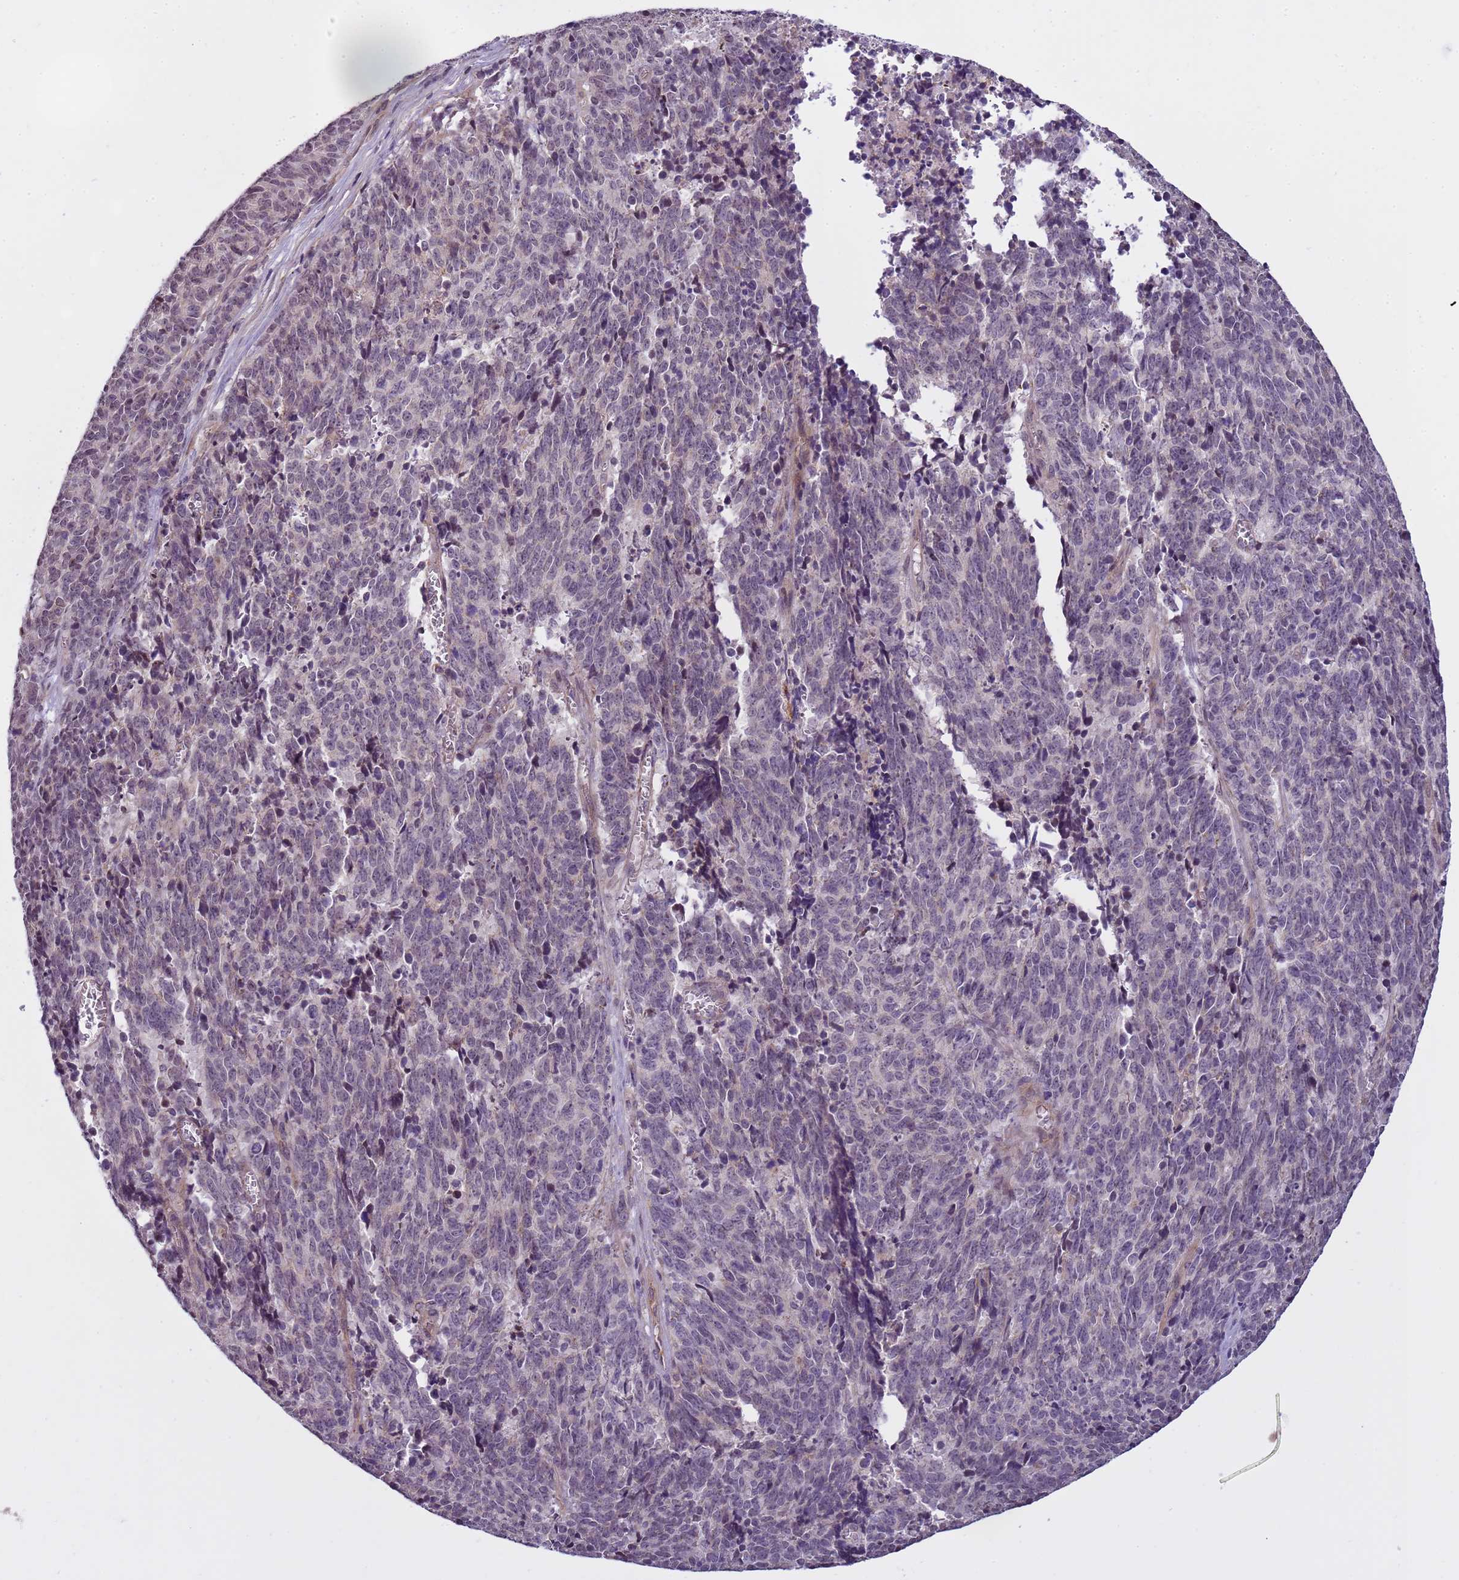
{"staining": {"intensity": "weak", "quantity": "<25%", "location": "nuclear"}, "tissue": "cervical cancer", "cell_type": "Tumor cells", "image_type": "cancer", "snomed": [{"axis": "morphology", "description": "Squamous cell carcinoma, NOS"}, {"axis": "topography", "description": "Cervix"}], "caption": "A photomicrograph of human cervical cancer is negative for staining in tumor cells.", "gene": "EMC2", "patient": {"sex": "female", "age": 29}}